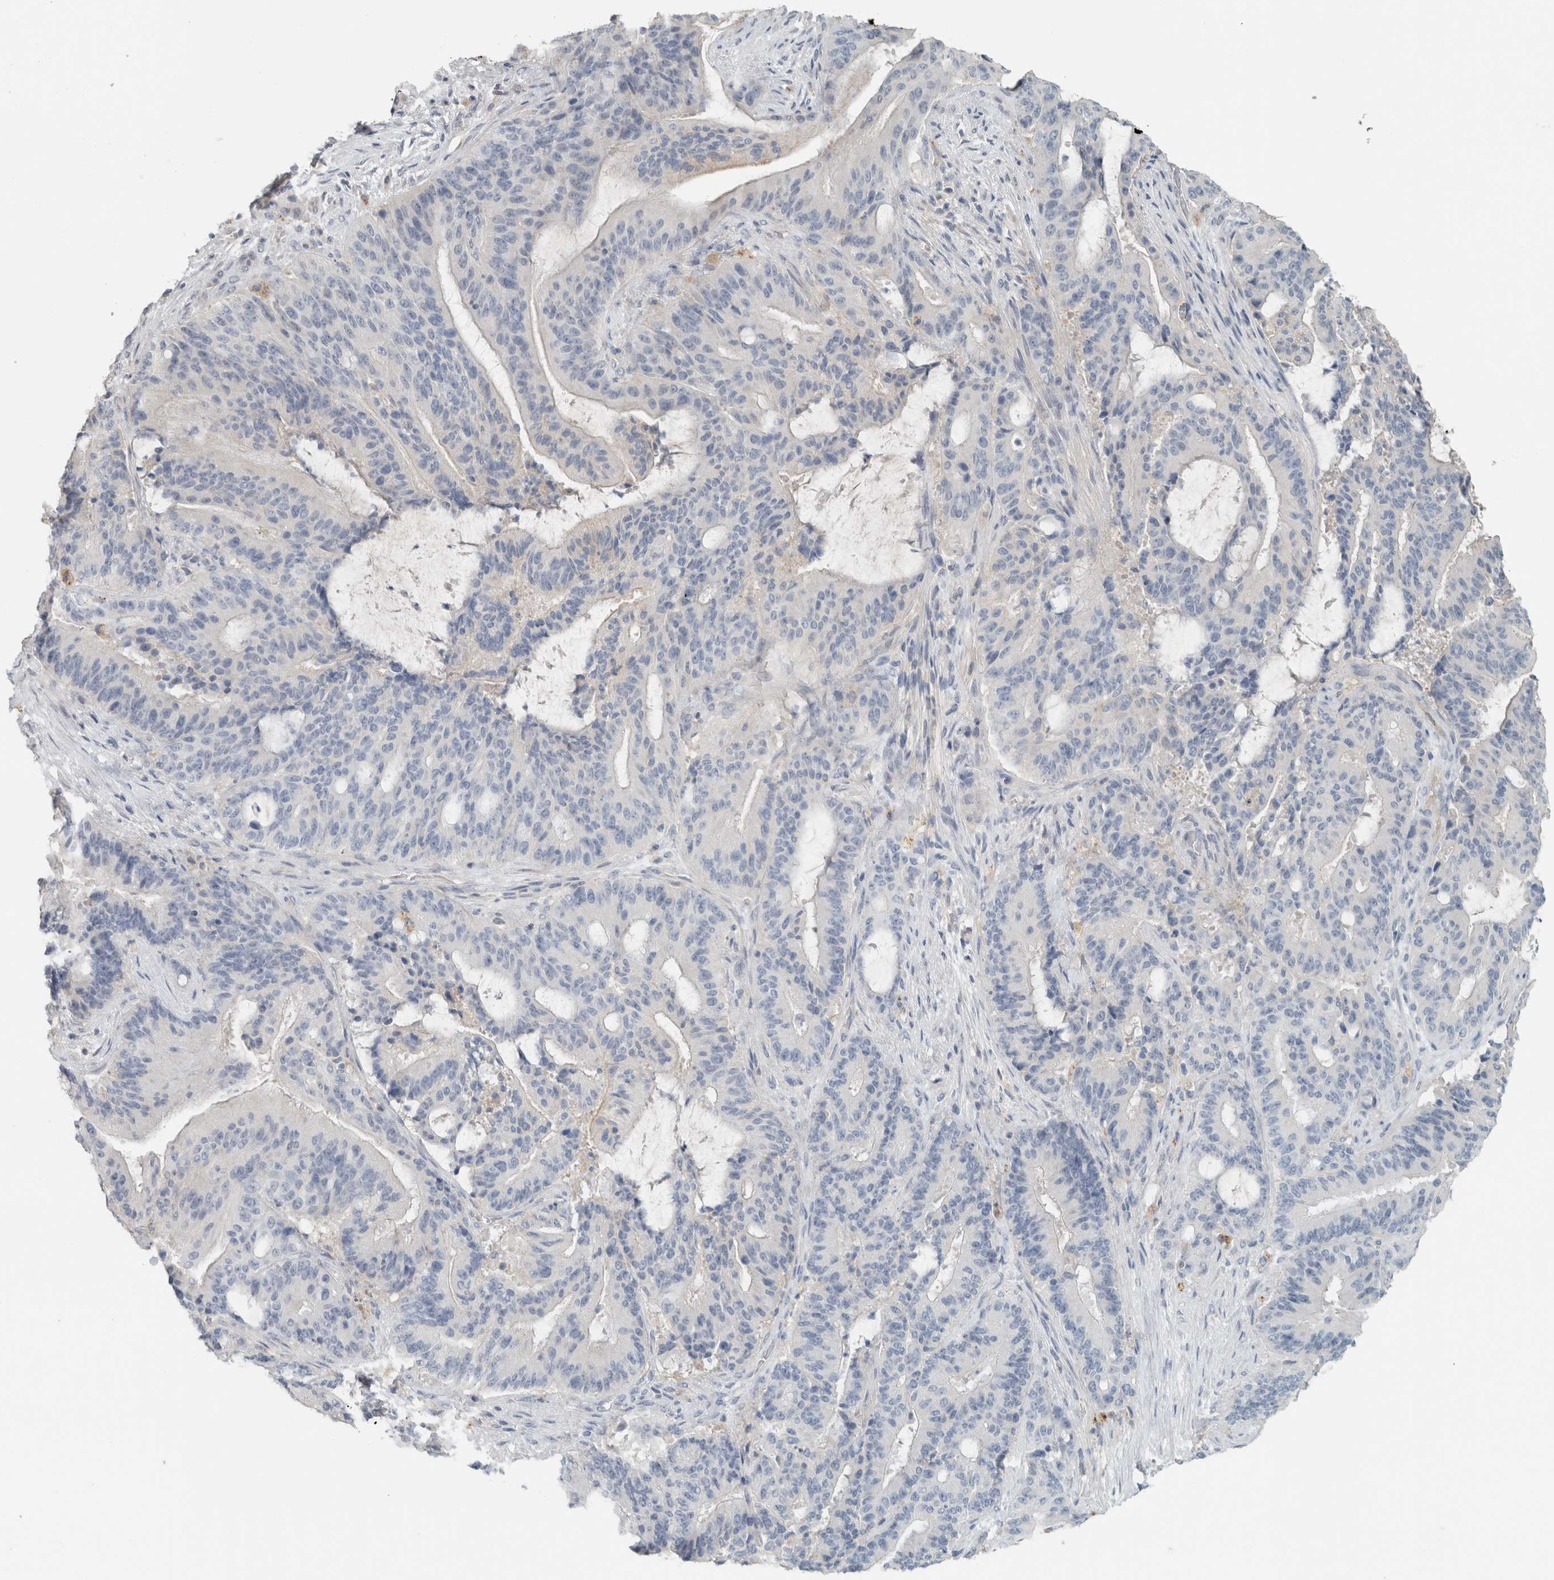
{"staining": {"intensity": "negative", "quantity": "none", "location": "none"}, "tissue": "liver cancer", "cell_type": "Tumor cells", "image_type": "cancer", "snomed": [{"axis": "morphology", "description": "Normal tissue, NOS"}, {"axis": "morphology", "description": "Cholangiocarcinoma"}, {"axis": "topography", "description": "Liver"}, {"axis": "topography", "description": "Peripheral nerve tissue"}], "caption": "This is a photomicrograph of IHC staining of cholangiocarcinoma (liver), which shows no staining in tumor cells.", "gene": "SCIN", "patient": {"sex": "female", "age": 73}}